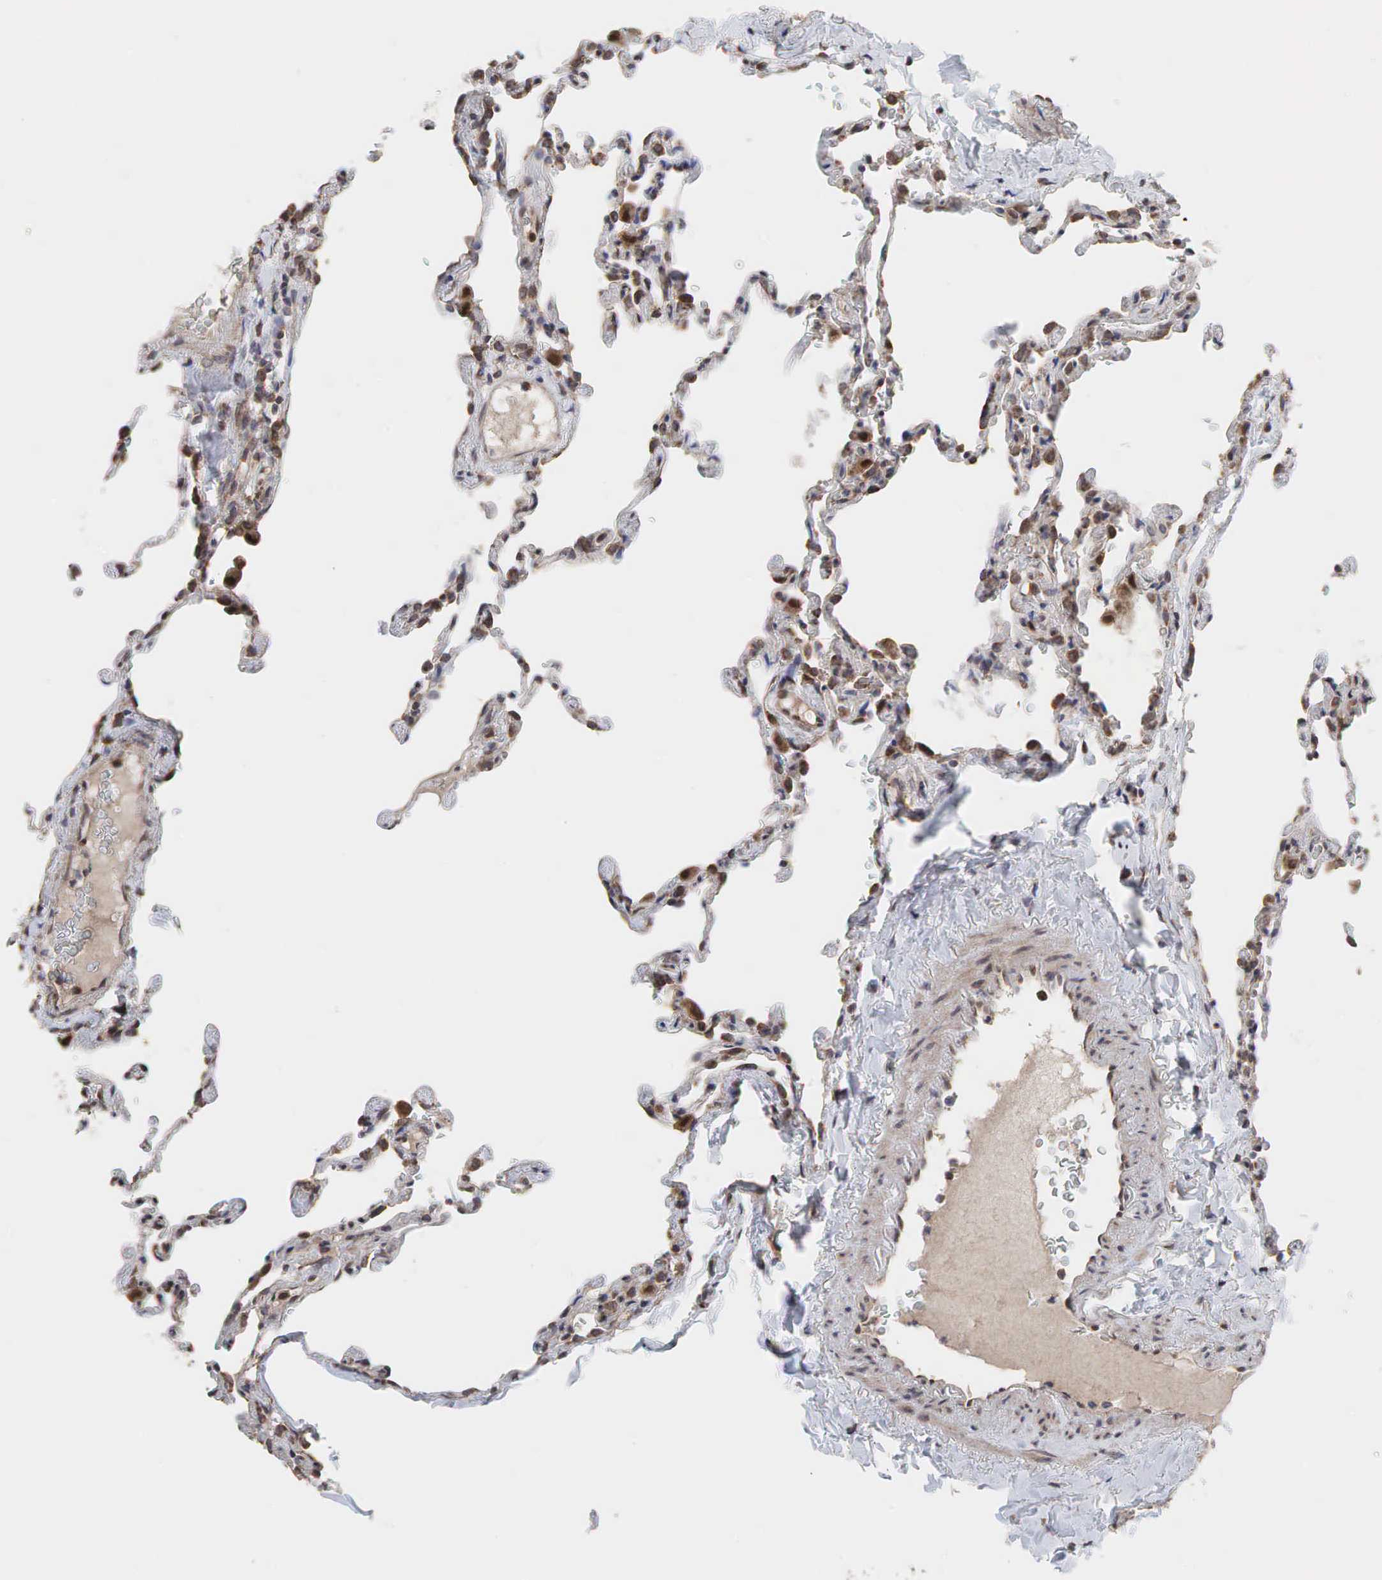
{"staining": {"intensity": "strong", "quantity": "25%-75%", "location": "cytoplasmic/membranous,nuclear"}, "tissue": "lung", "cell_type": "Alveolar cells", "image_type": "normal", "snomed": [{"axis": "morphology", "description": "Normal tissue, NOS"}, {"axis": "topography", "description": "Lung"}], "caption": "Approximately 25%-75% of alveolar cells in normal human lung demonstrate strong cytoplasmic/membranous,nuclear protein positivity as visualized by brown immunohistochemical staining.", "gene": "PABPC5", "patient": {"sex": "female", "age": 61}}